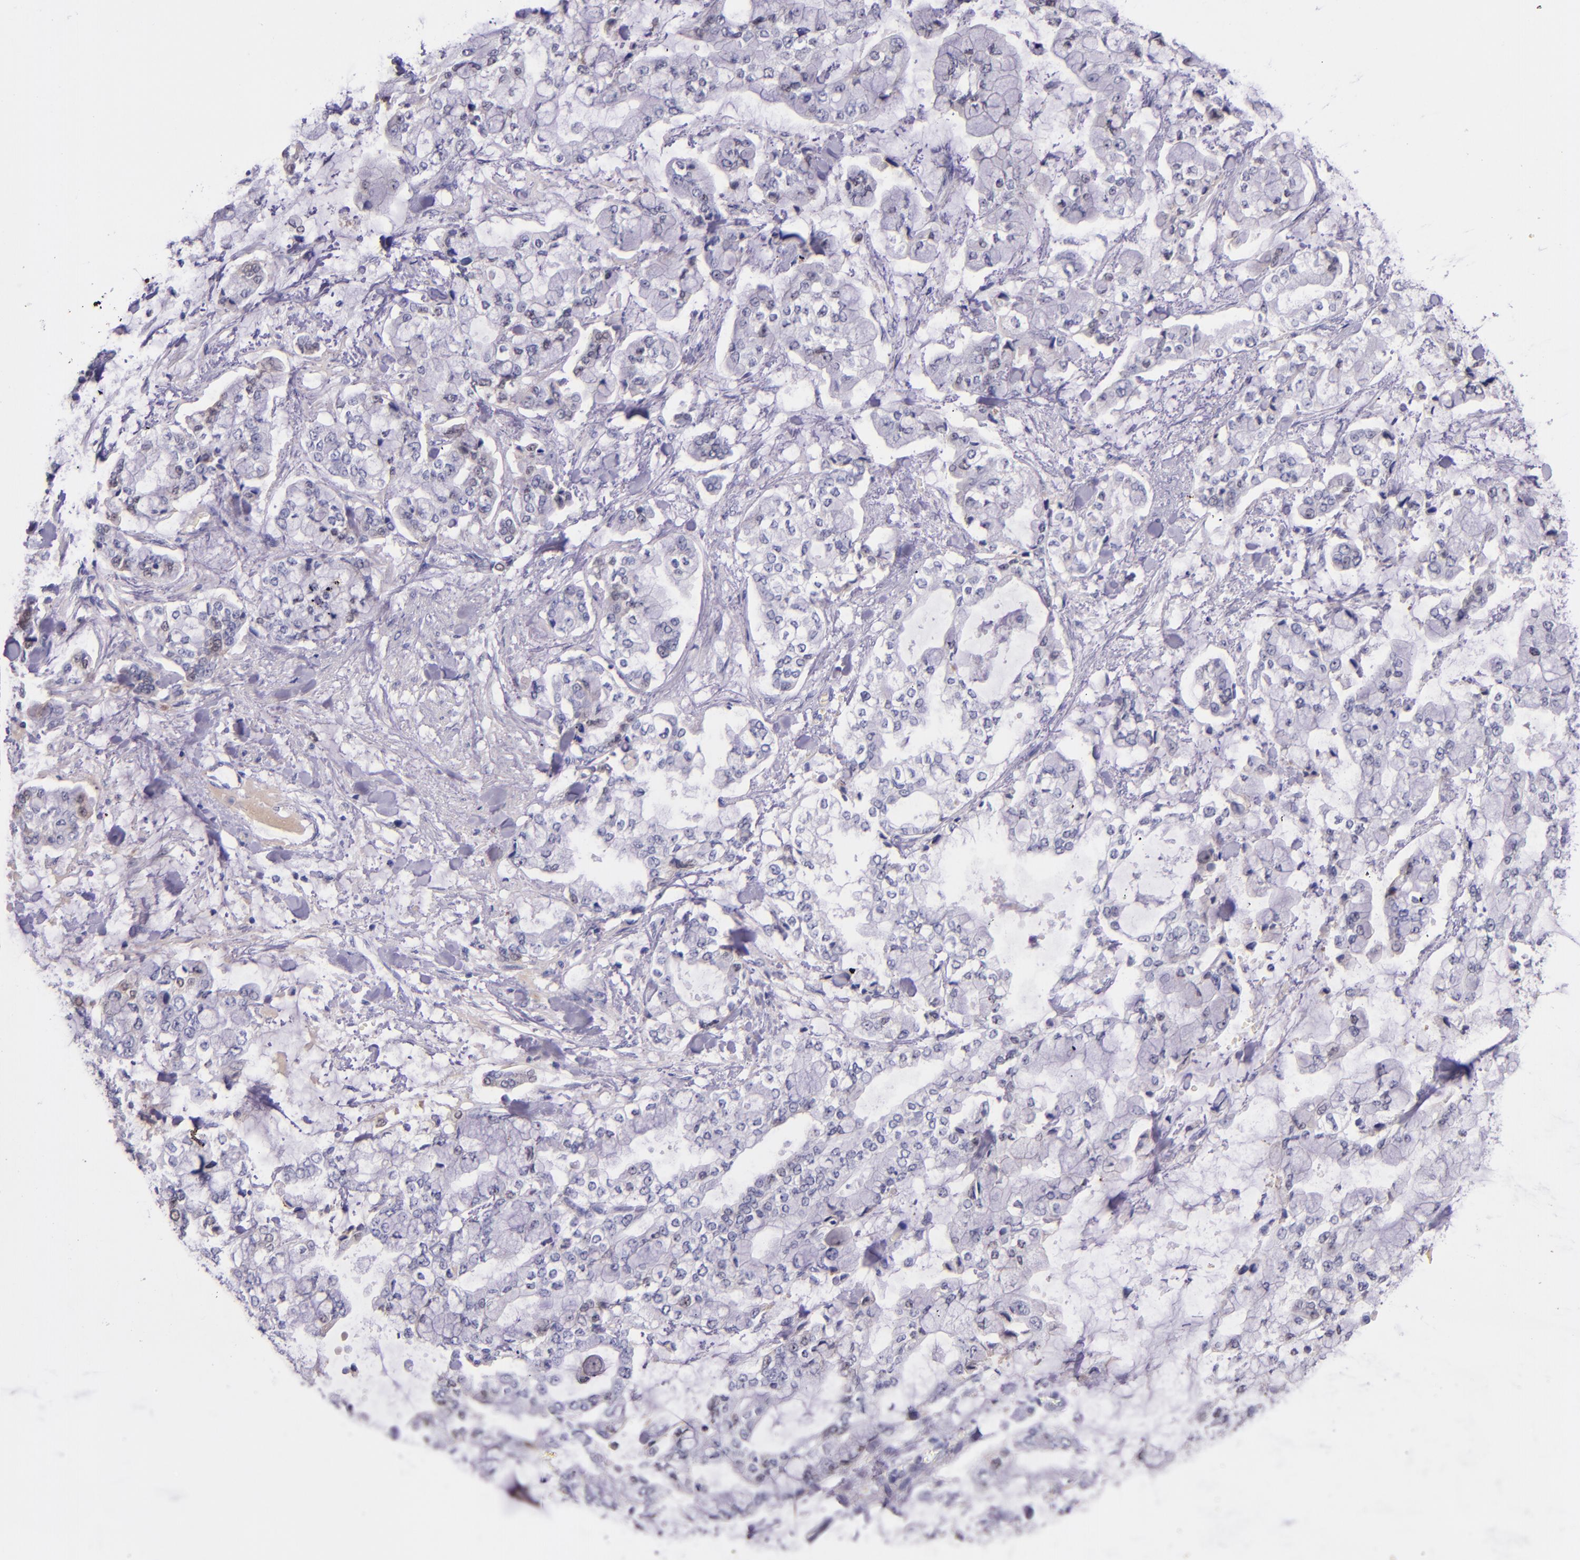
{"staining": {"intensity": "negative", "quantity": "none", "location": "none"}, "tissue": "stomach cancer", "cell_type": "Tumor cells", "image_type": "cancer", "snomed": [{"axis": "morphology", "description": "Normal tissue, NOS"}, {"axis": "morphology", "description": "Adenocarcinoma, NOS"}, {"axis": "topography", "description": "Stomach, upper"}, {"axis": "topography", "description": "Stomach"}], "caption": "Immunohistochemical staining of adenocarcinoma (stomach) displays no significant expression in tumor cells.", "gene": "KNG1", "patient": {"sex": "male", "age": 76}}